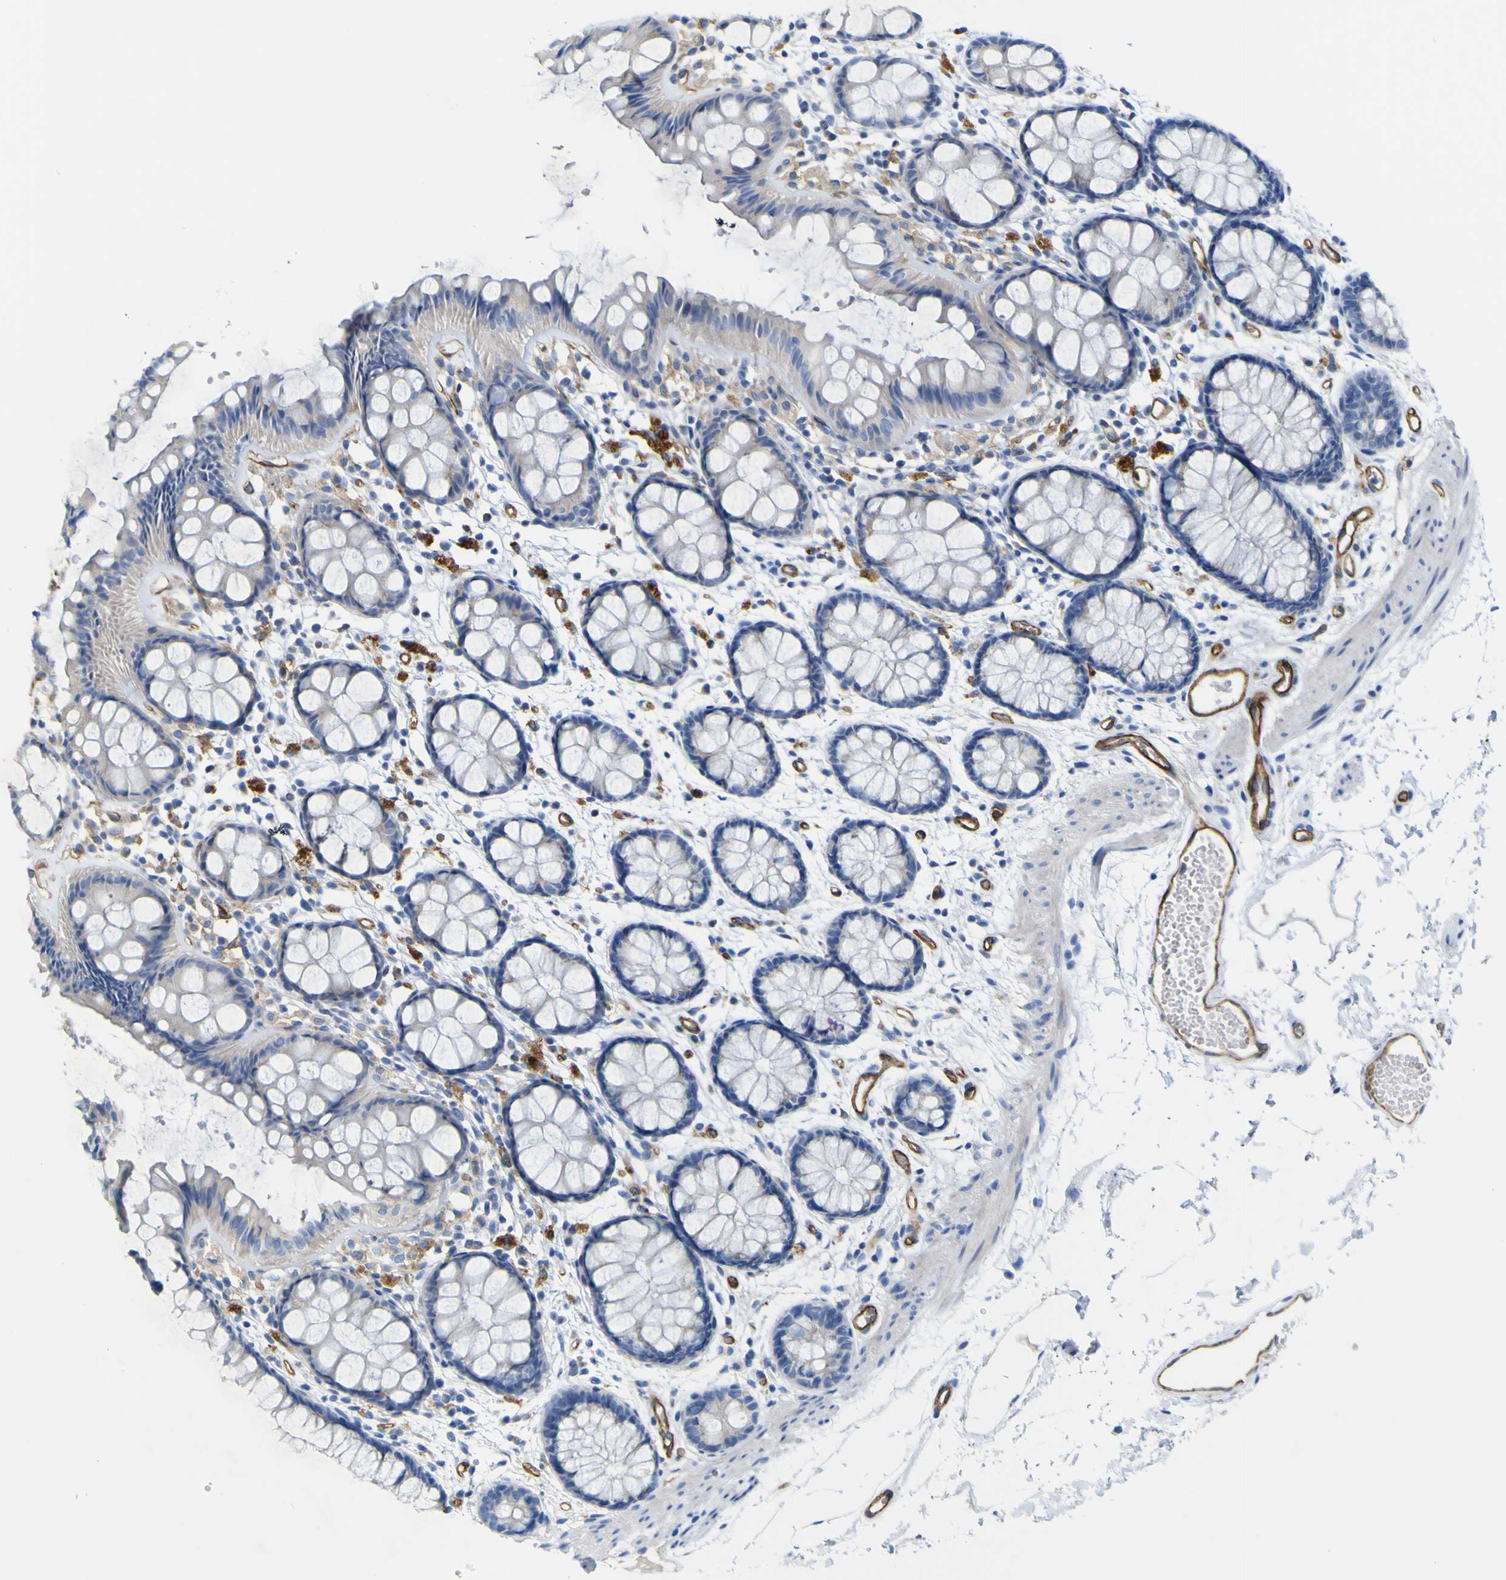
{"staining": {"intensity": "negative", "quantity": "none", "location": "none"}, "tissue": "rectum", "cell_type": "Glandular cells", "image_type": "normal", "snomed": [{"axis": "morphology", "description": "Normal tissue, NOS"}, {"axis": "topography", "description": "Rectum"}], "caption": "High power microscopy image of an immunohistochemistry image of unremarkable rectum, revealing no significant positivity in glandular cells.", "gene": "CD93", "patient": {"sex": "female", "age": 66}}